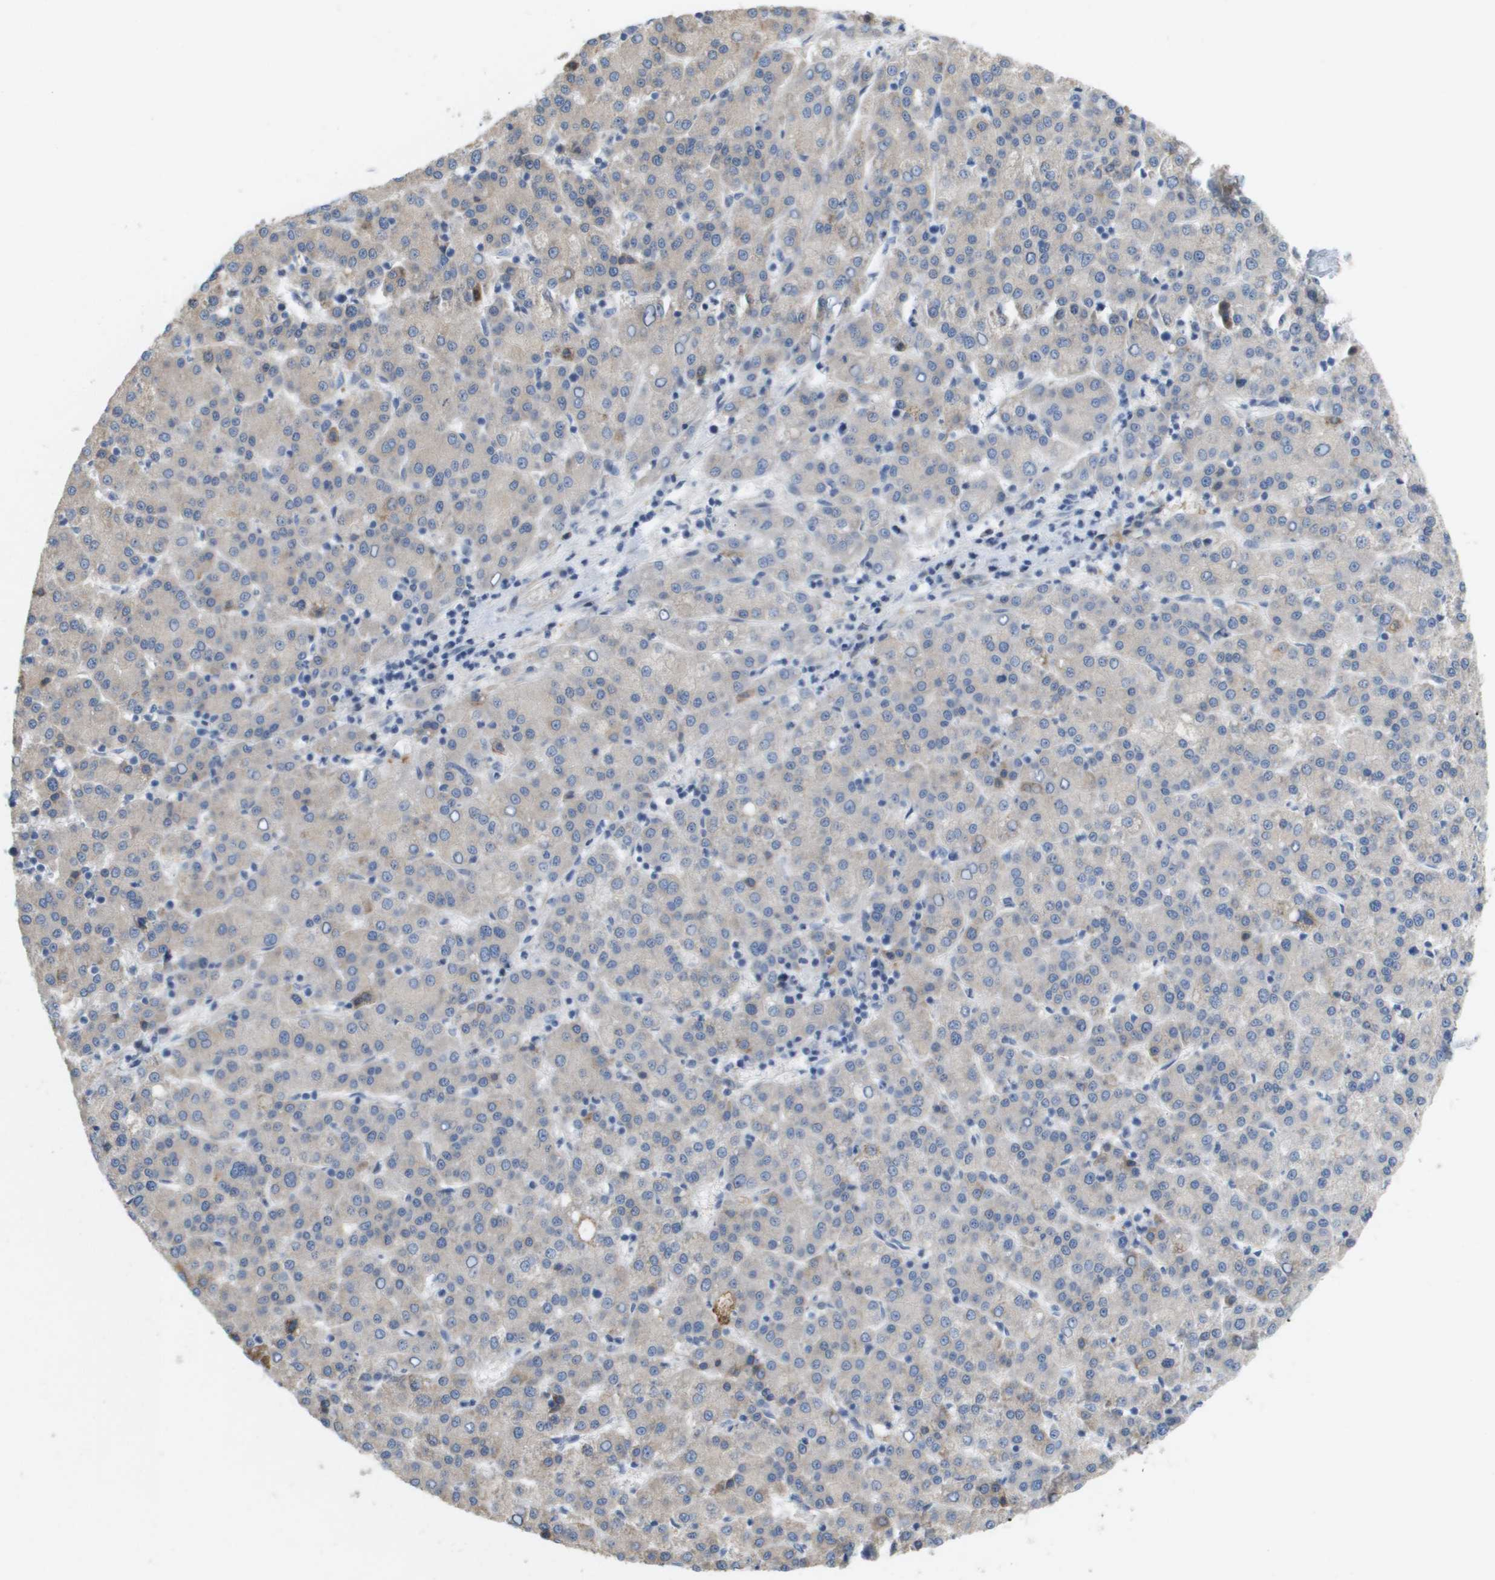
{"staining": {"intensity": "negative", "quantity": "none", "location": "none"}, "tissue": "liver cancer", "cell_type": "Tumor cells", "image_type": "cancer", "snomed": [{"axis": "morphology", "description": "Carcinoma, Hepatocellular, NOS"}, {"axis": "topography", "description": "Liver"}], "caption": "Tumor cells show no significant protein expression in liver hepatocellular carcinoma.", "gene": "MARCHF8", "patient": {"sex": "female", "age": 58}}